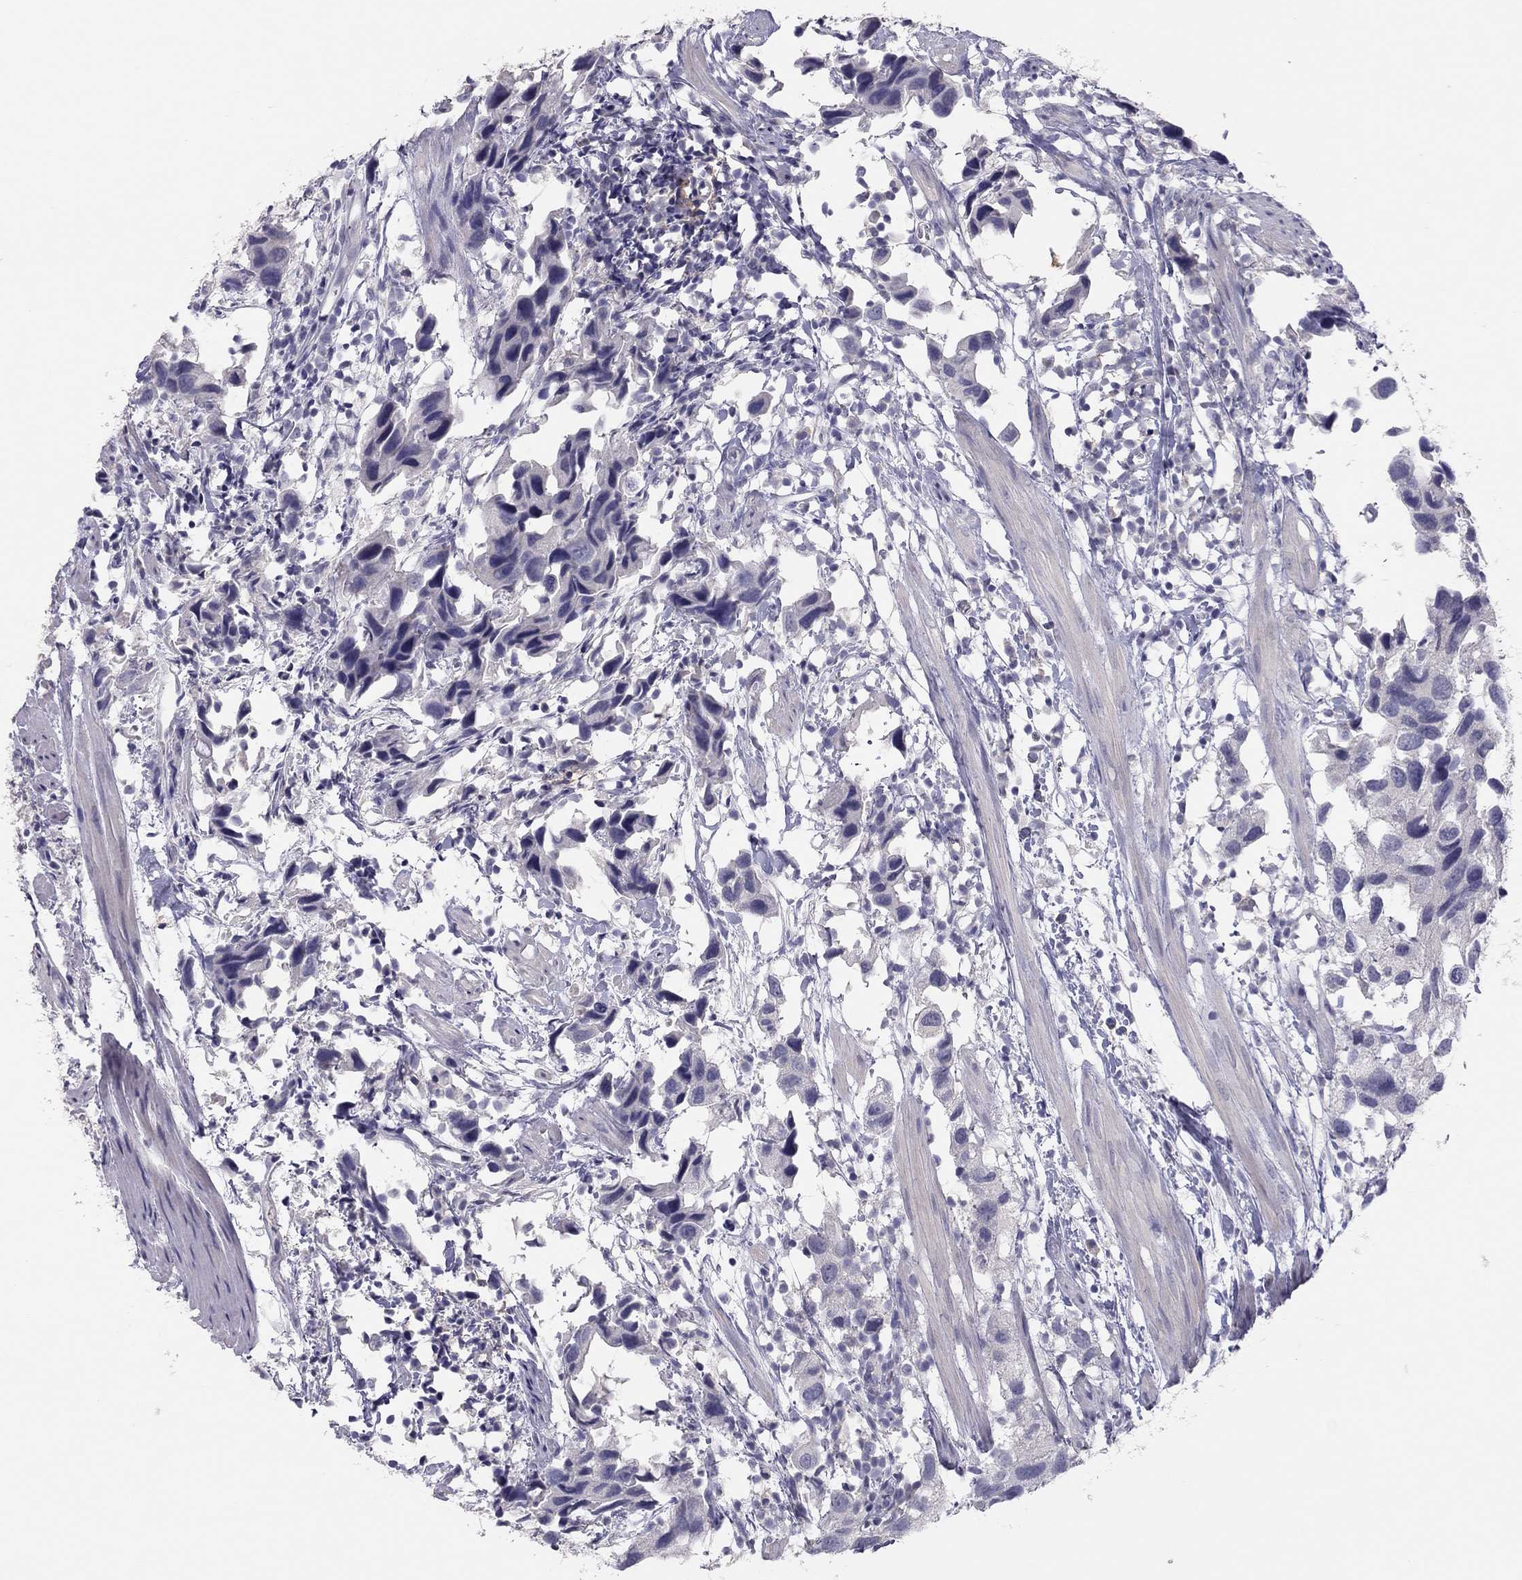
{"staining": {"intensity": "negative", "quantity": "none", "location": "none"}, "tissue": "urothelial cancer", "cell_type": "Tumor cells", "image_type": "cancer", "snomed": [{"axis": "morphology", "description": "Urothelial carcinoma, High grade"}, {"axis": "topography", "description": "Urinary bladder"}], "caption": "The image displays no significant expression in tumor cells of urothelial cancer. The staining is performed using DAB (3,3'-diaminobenzidine) brown chromogen with nuclei counter-stained in using hematoxylin.", "gene": "ADORA2A", "patient": {"sex": "male", "age": 79}}